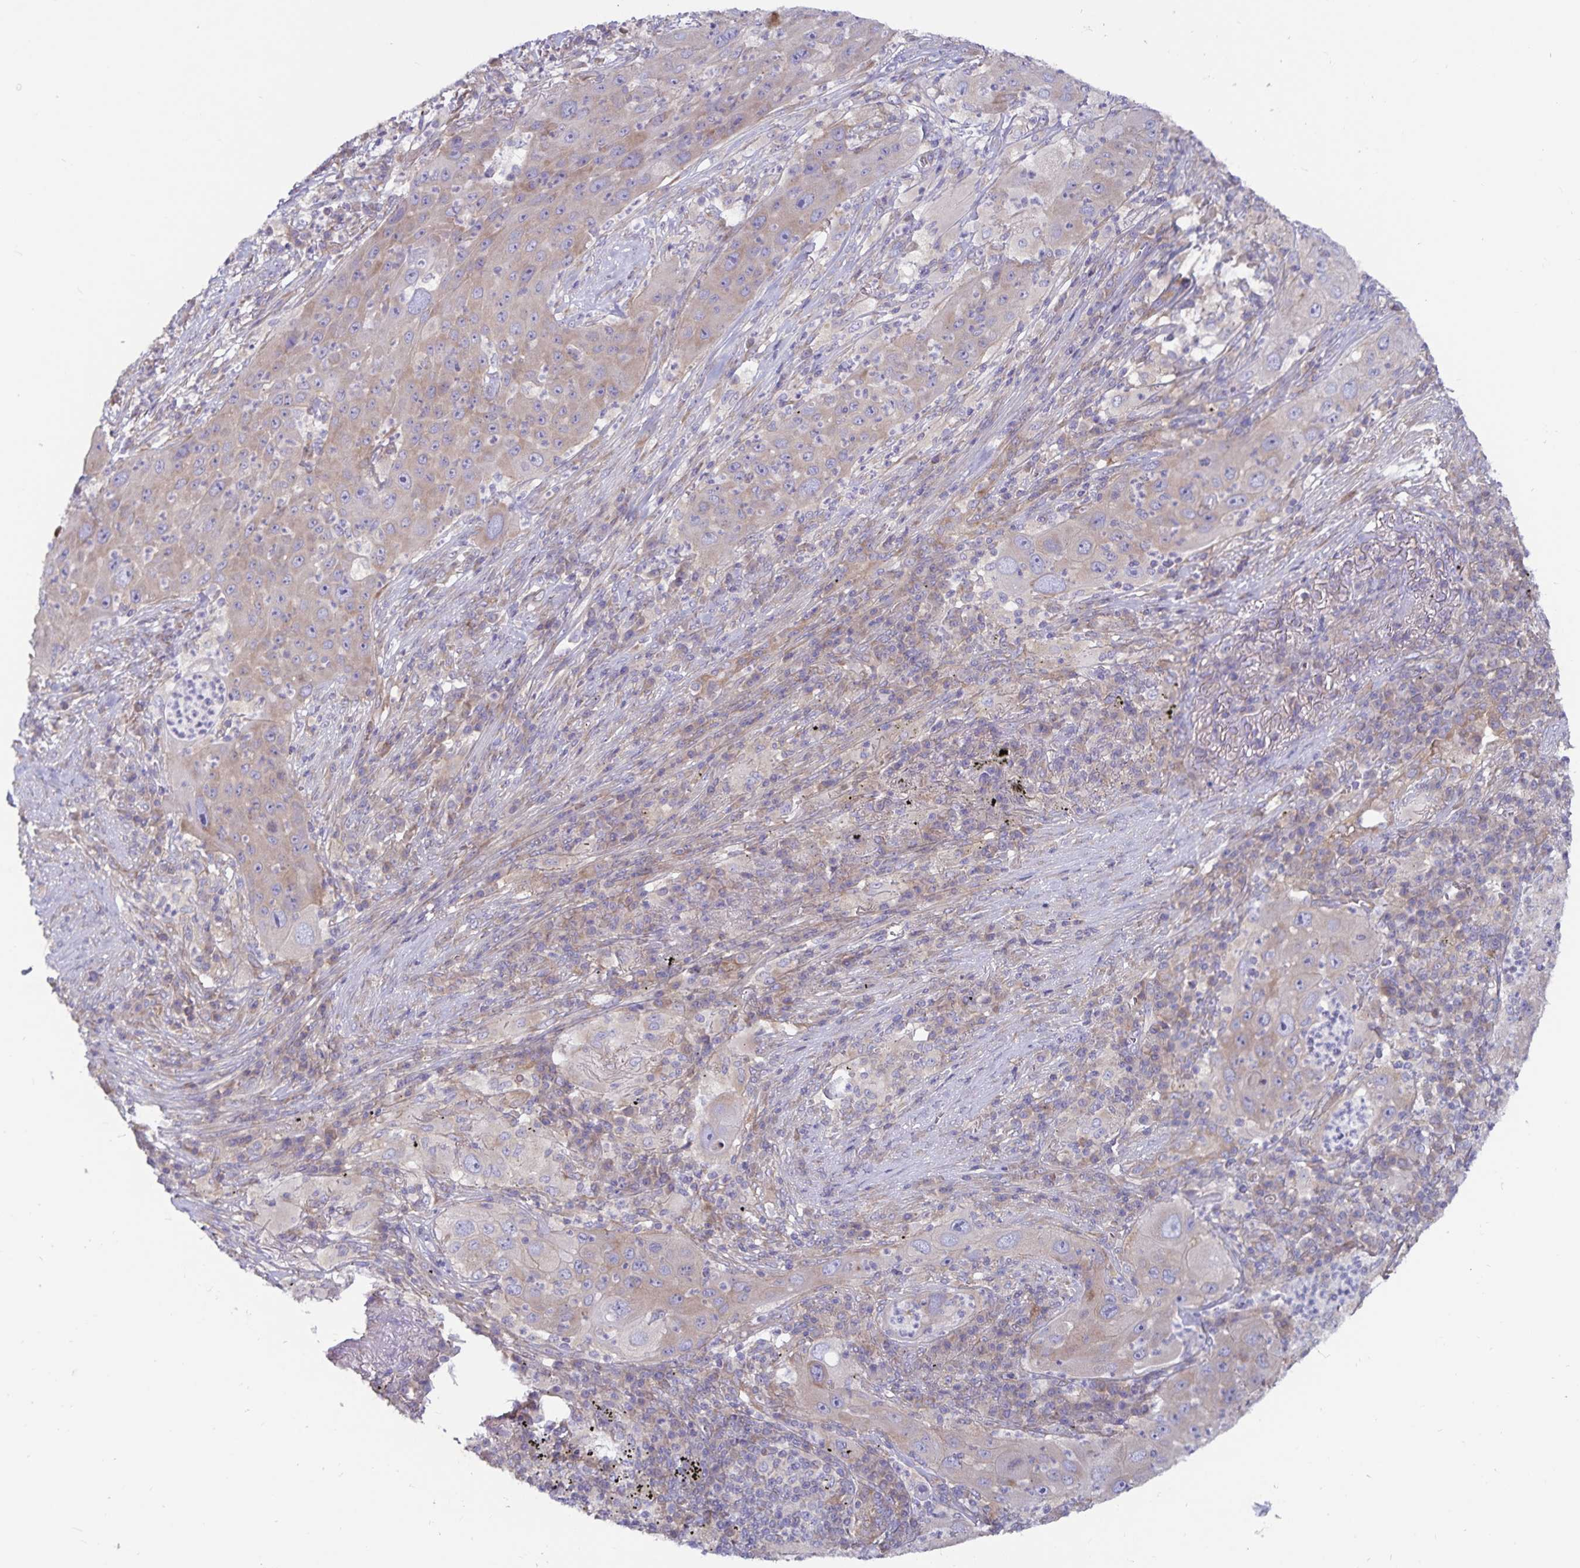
{"staining": {"intensity": "weak", "quantity": "25%-75%", "location": "cytoplasmic/membranous"}, "tissue": "lung cancer", "cell_type": "Tumor cells", "image_type": "cancer", "snomed": [{"axis": "morphology", "description": "Squamous cell carcinoma, NOS"}, {"axis": "topography", "description": "Lung"}], "caption": "Tumor cells demonstrate low levels of weak cytoplasmic/membranous staining in approximately 25%-75% of cells in human squamous cell carcinoma (lung).", "gene": "FAM120A", "patient": {"sex": "female", "age": 59}}